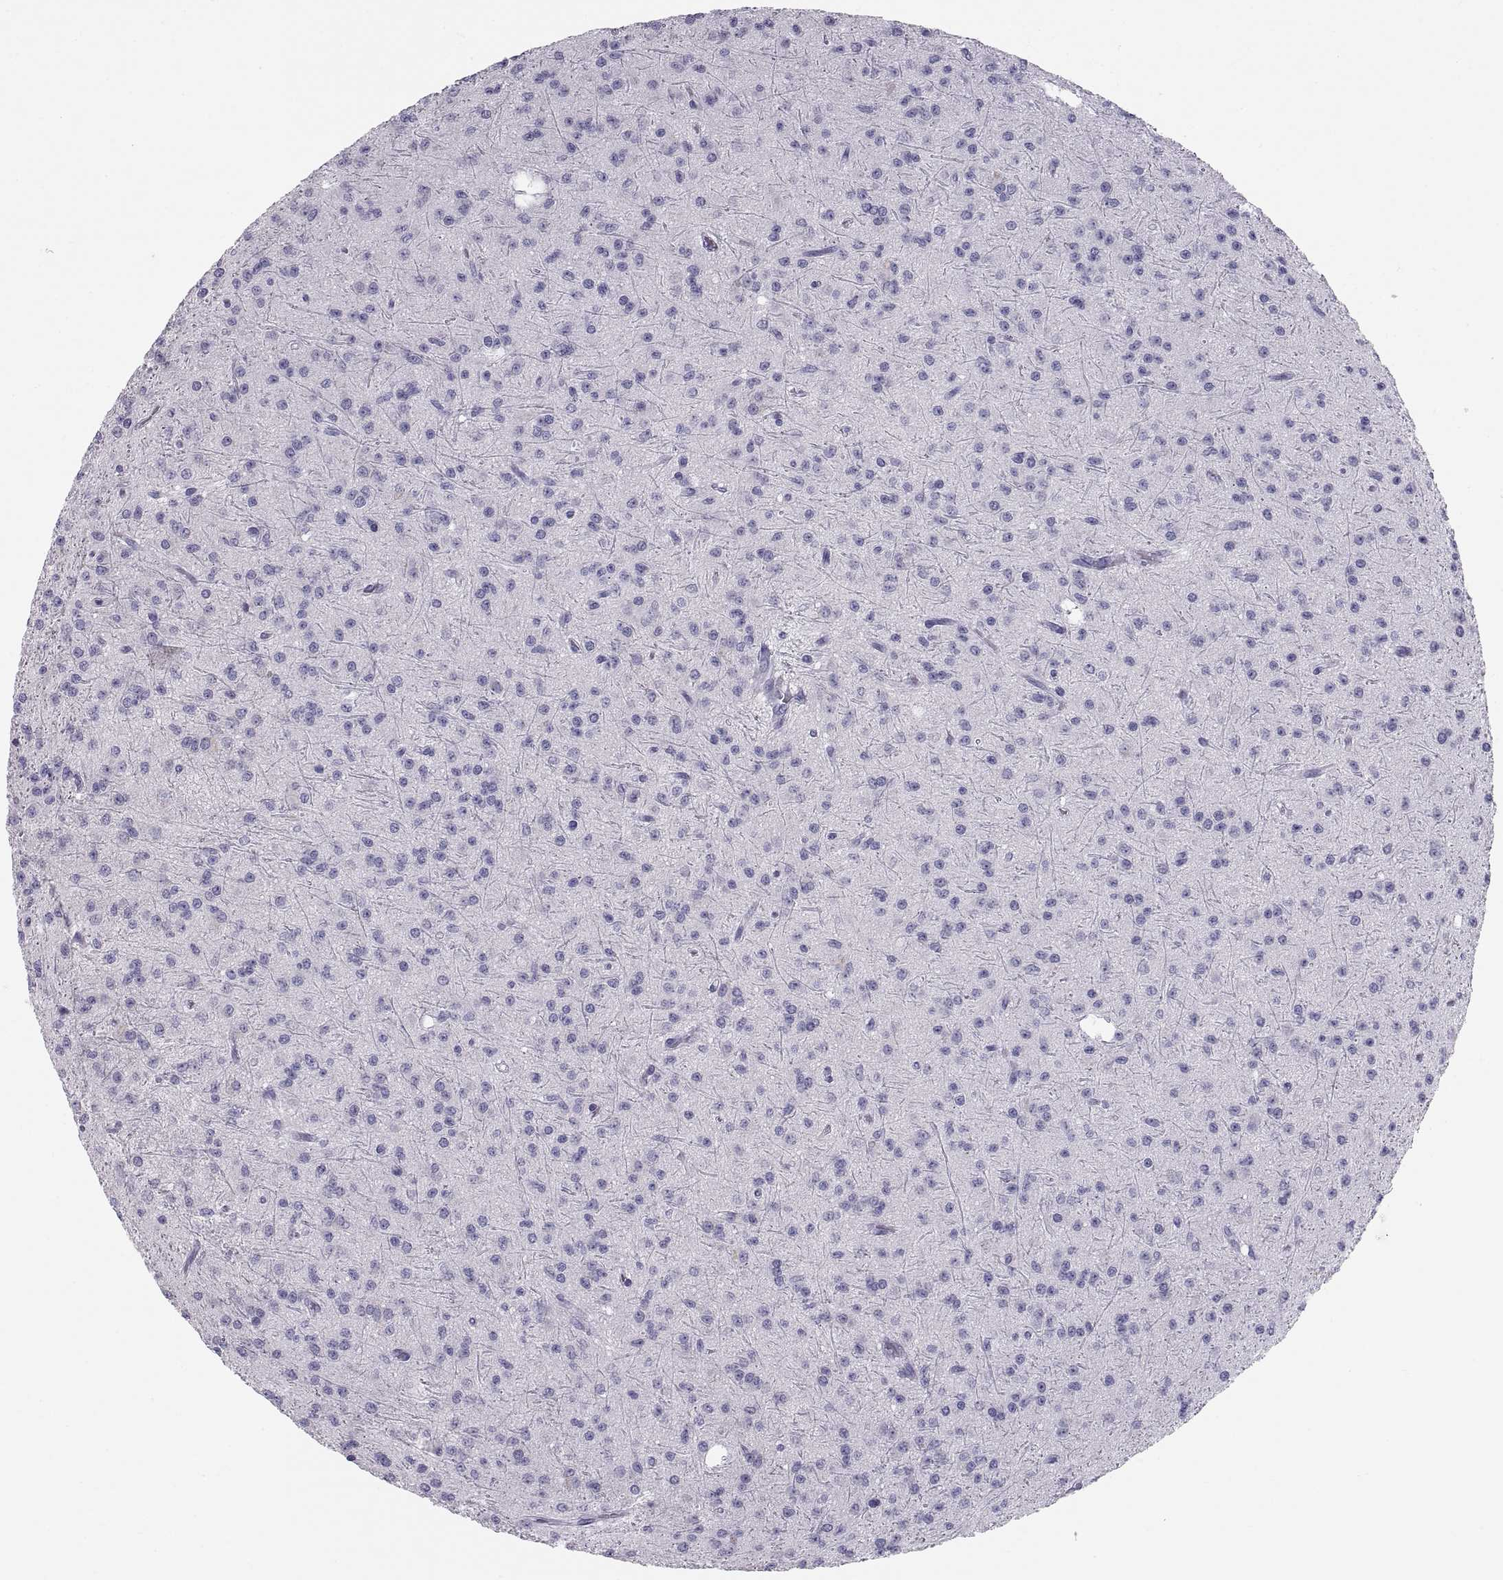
{"staining": {"intensity": "negative", "quantity": "none", "location": "none"}, "tissue": "glioma", "cell_type": "Tumor cells", "image_type": "cancer", "snomed": [{"axis": "morphology", "description": "Glioma, malignant, Low grade"}, {"axis": "topography", "description": "Brain"}], "caption": "Tumor cells show no significant protein positivity in low-grade glioma (malignant).", "gene": "PAX2", "patient": {"sex": "male", "age": 27}}